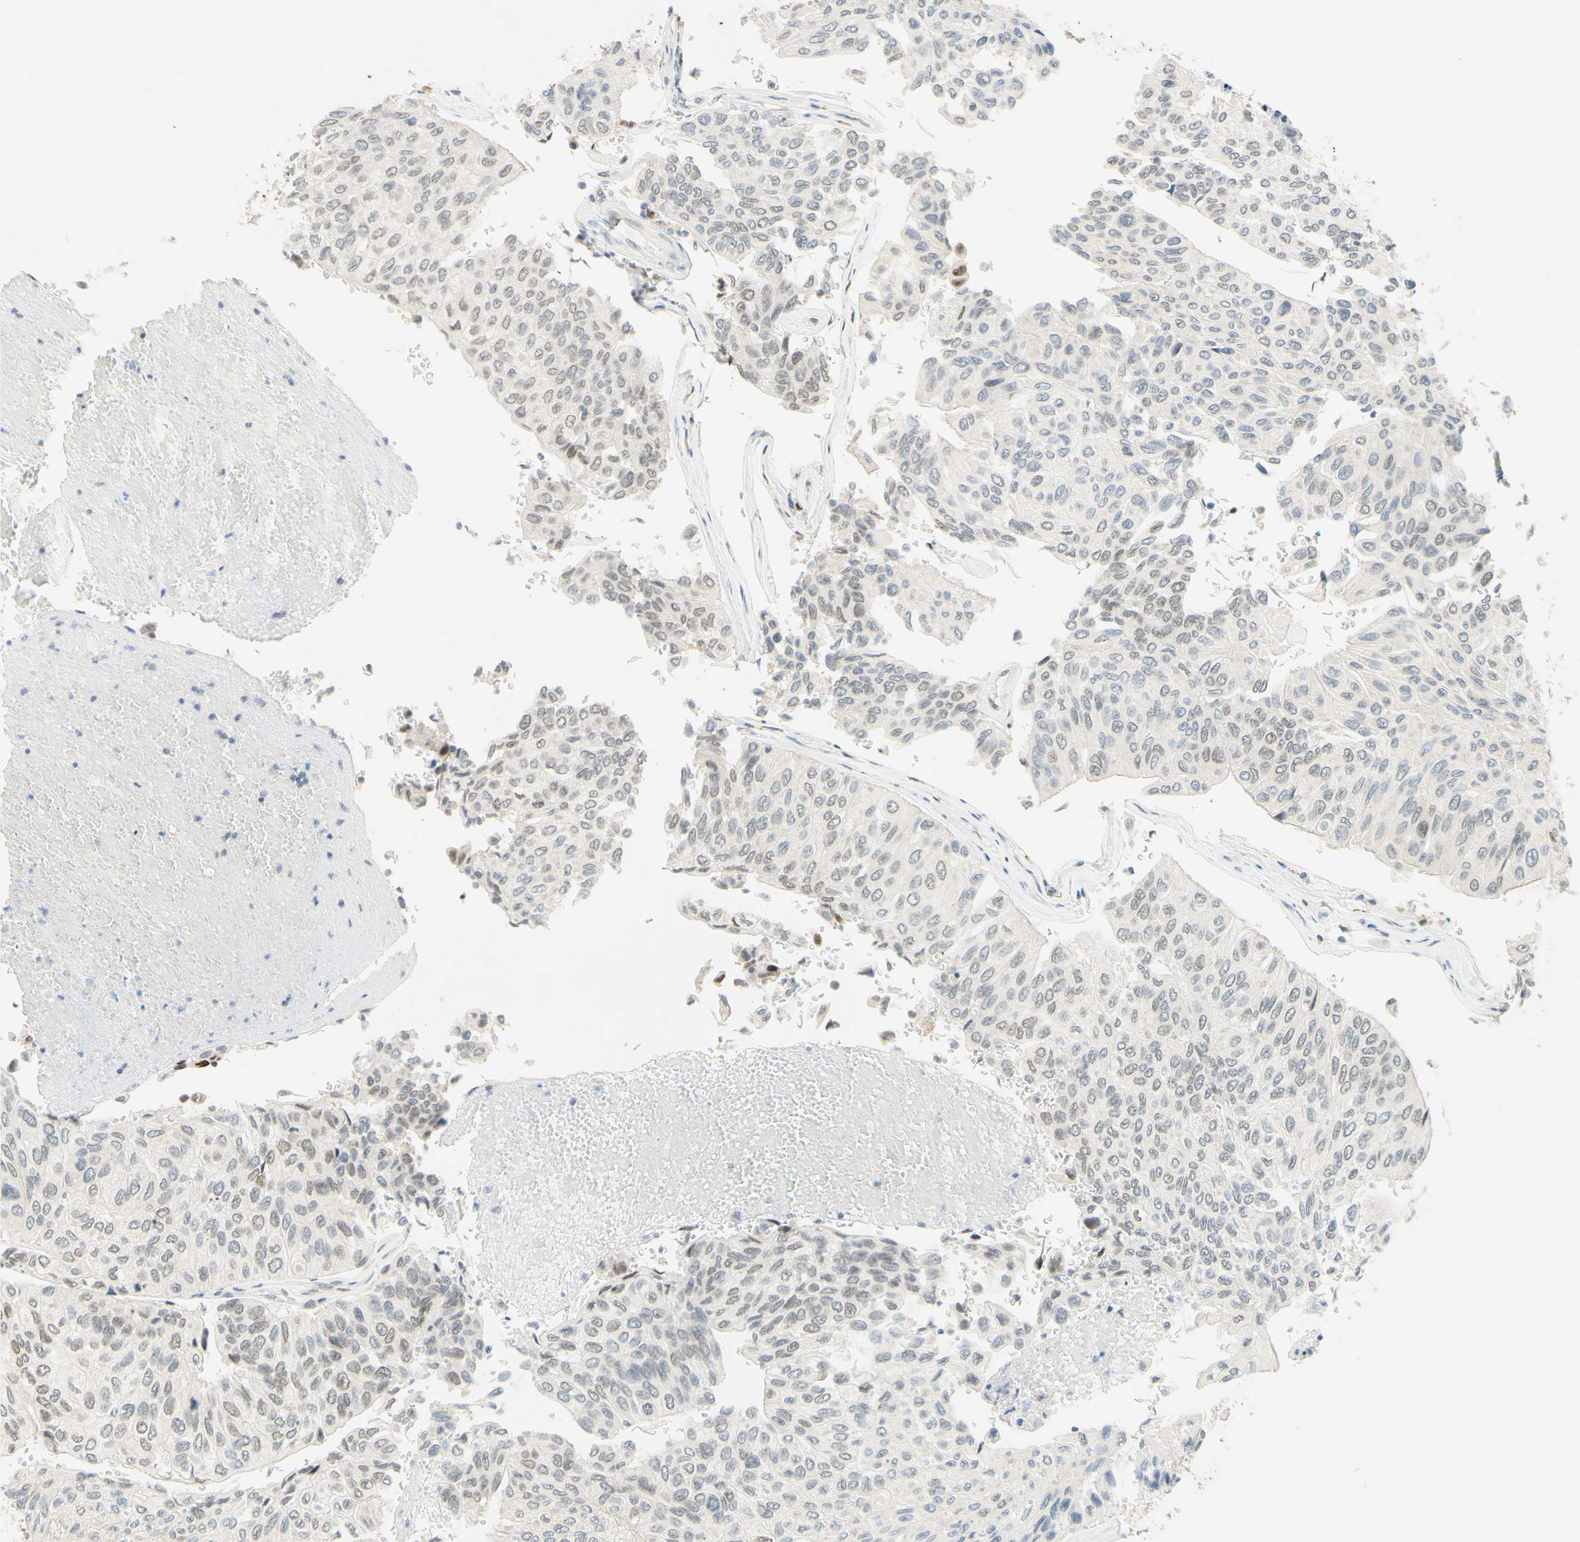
{"staining": {"intensity": "weak", "quantity": "<25%", "location": "nuclear"}, "tissue": "urothelial cancer", "cell_type": "Tumor cells", "image_type": "cancer", "snomed": [{"axis": "morphology", "description": "Urothelial carcinoma, High grade"}, {"axis": "topography", "description": "Urinary bladder"}], "caption": "Tumor cells show no significant expression in urothelial cancer.", "gene": "POLB", "patient": {"sex": "male", "age": 66}}